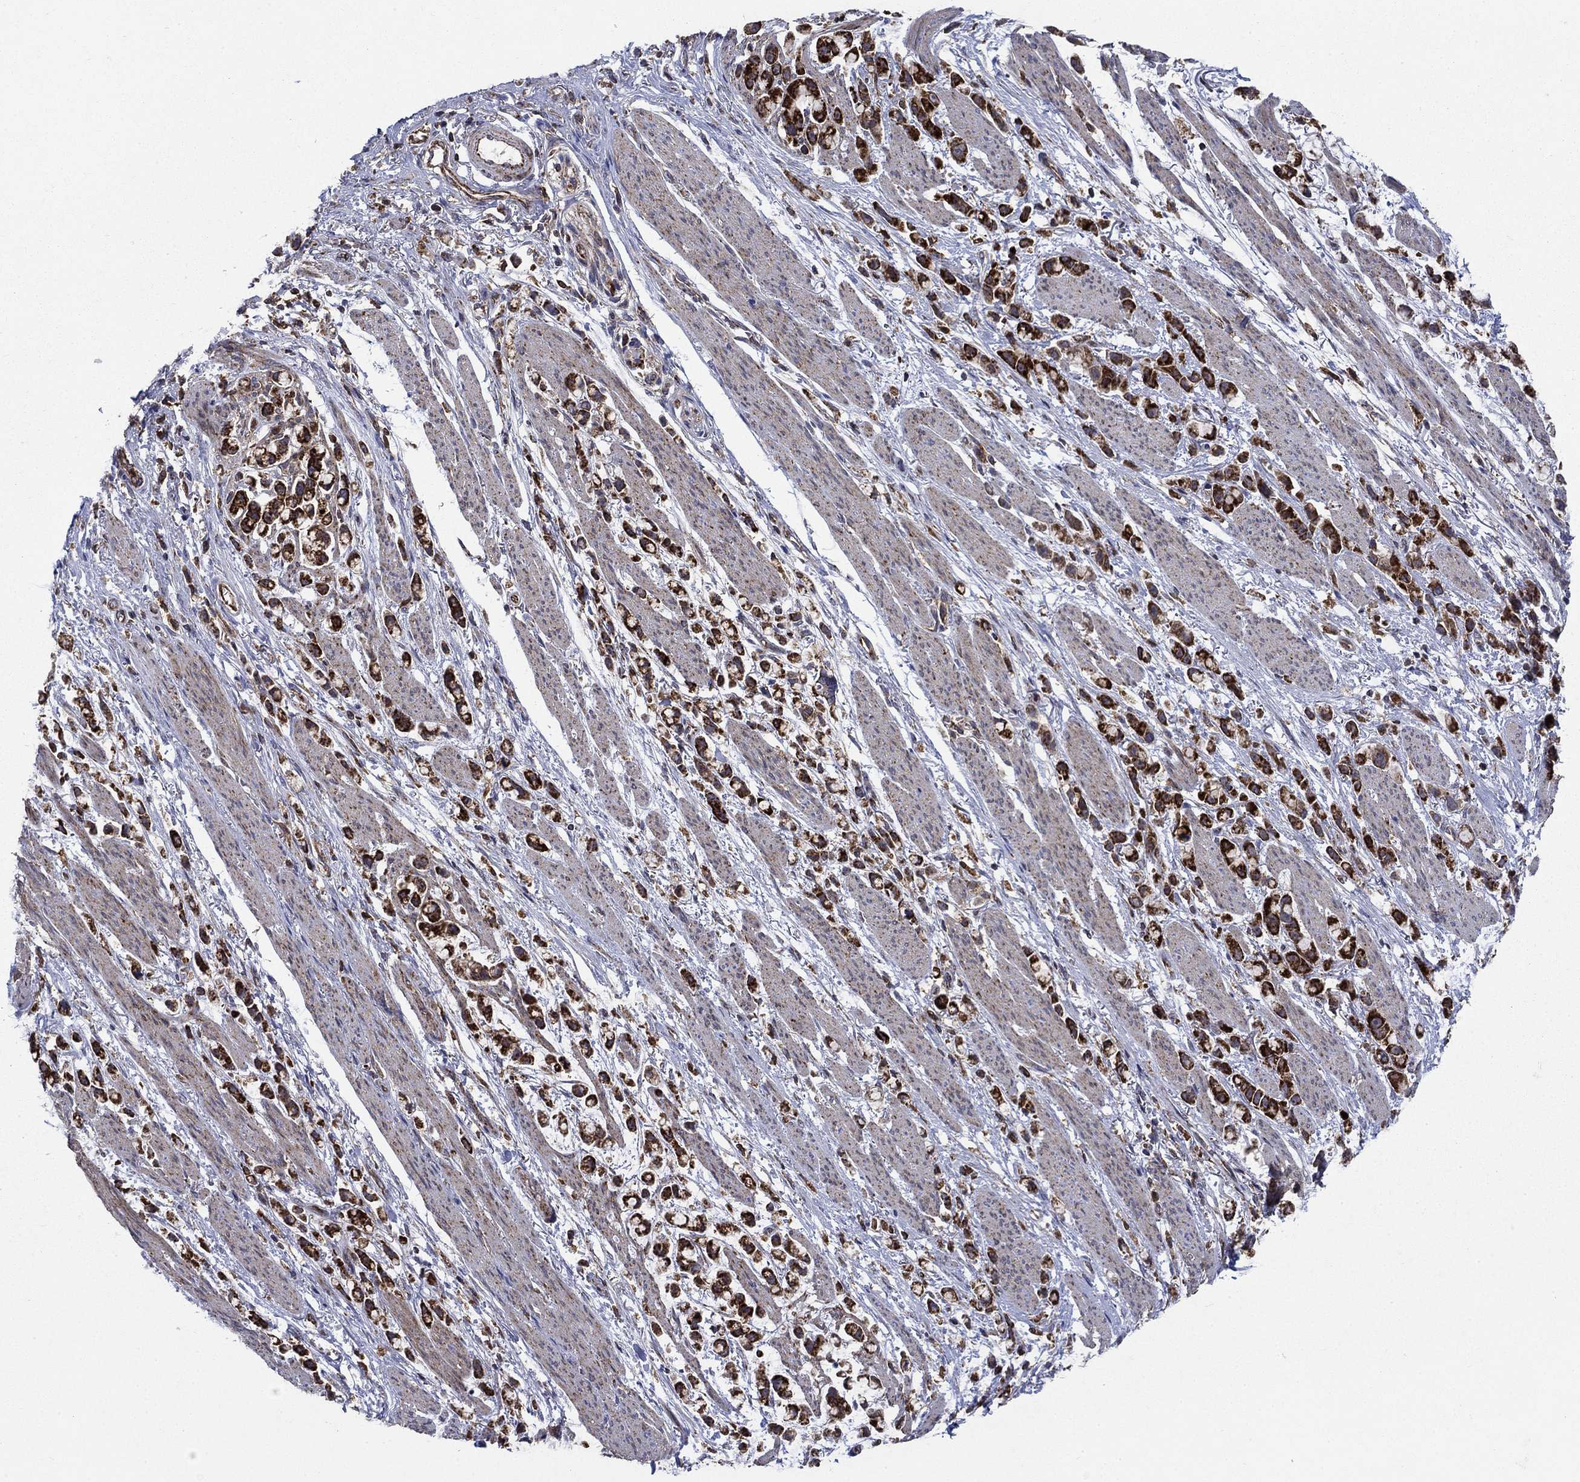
{"staining": {"intensity": "strong", "quantity": ">75%", "location": "cytoplasmic/membranous"}, "tissue": "stomach cancer", "cell_type": "Tumor cells", "image_type": "cancer", "snomed": [{"axis": "morphology", "description": "Adenocarcinoma, NOS"}, {"axis": "topography", "description": "Stomach"}], "caption": "There is high levels of strong cytoplasmic/membranous expression in tumor cells of stomach cancer (adenocarcinoma), as demonstrated by immunohistochemical staining (brown color).", "gene": "RNF19B", "patient": {"sex": "female", "age": 81}}